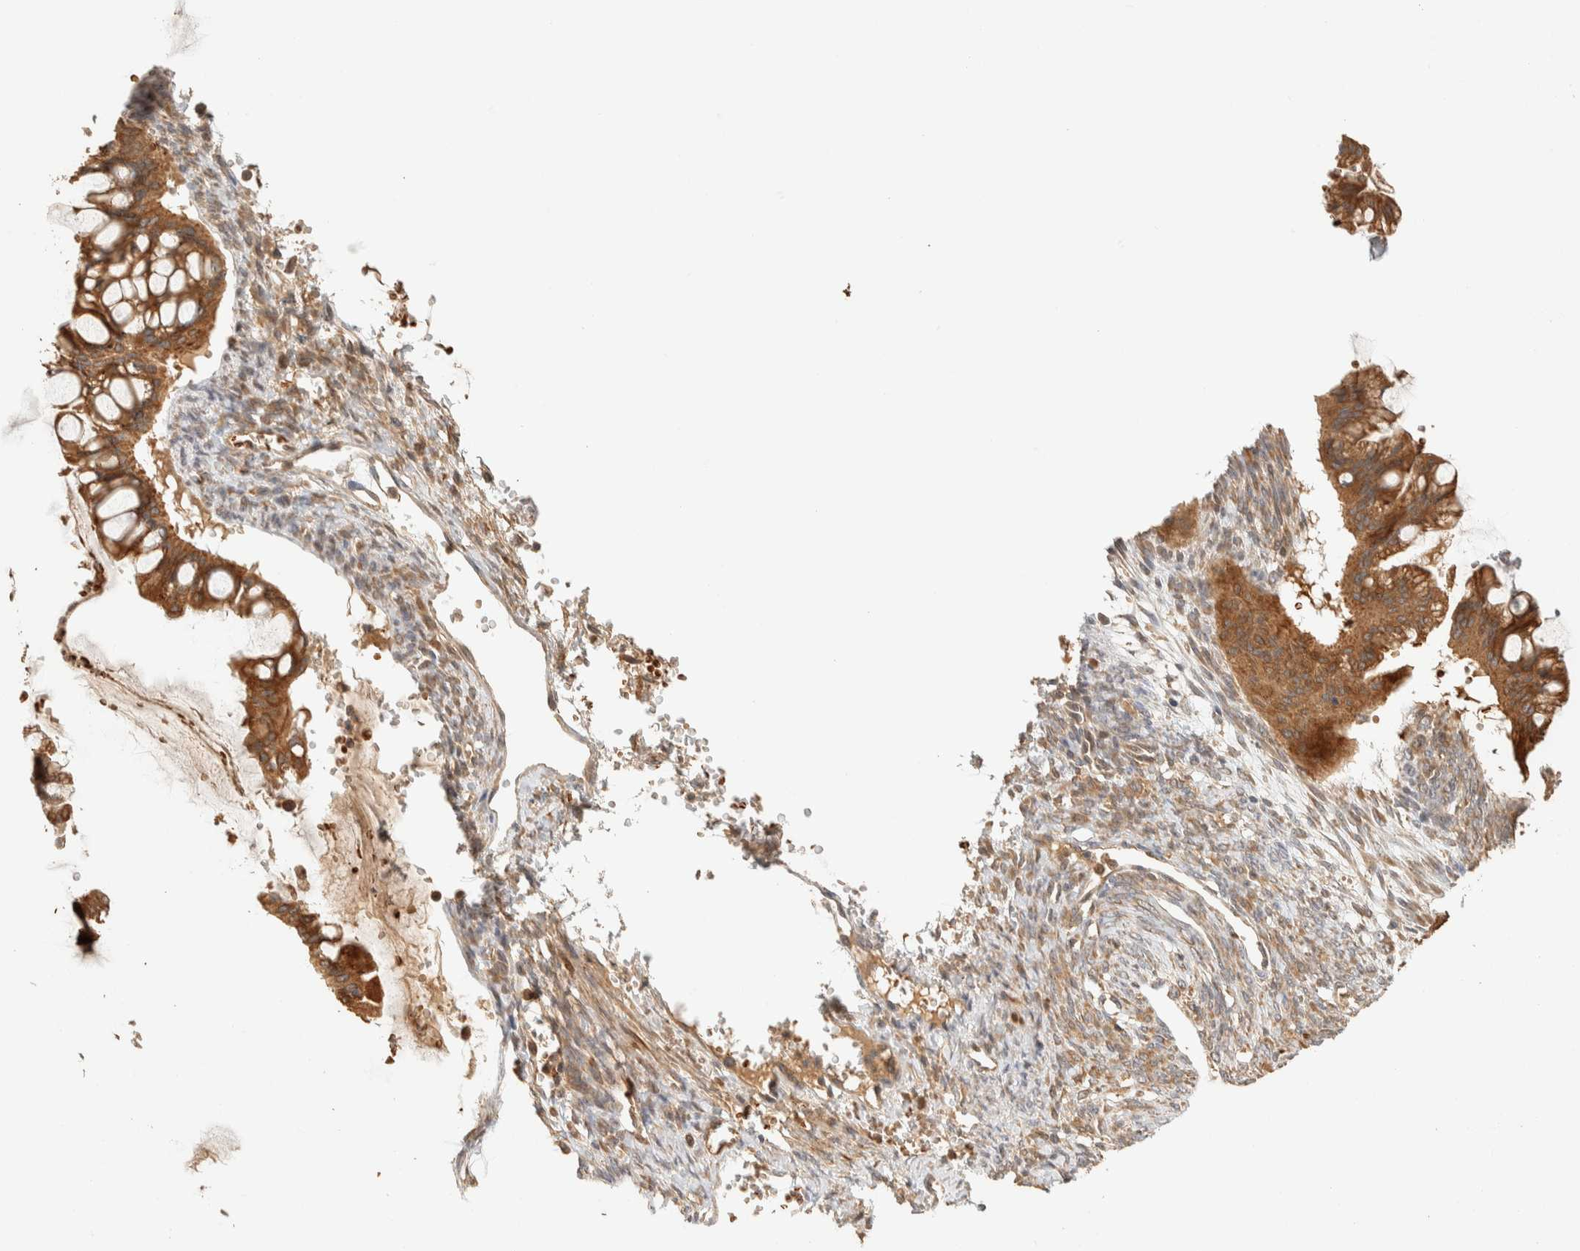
{"staining": {"intensity": "moderate", "quantity": ">75%", "location": "cytoplasmic/membranous"}, "tissue": "ovarian cancer", "cell_type": "Tumor cells", "image_type": "cancer", "snomed": [{"axis": "morphology", "description": "Cystadenocarcinoma, mucinous, NOS"}, {"axis": "topography", "description": "Ovary"}], "caption": "A brown stain highlights moderate cytoplasmic/membranous positivity of a protein in ovarian cancer tumor cells.", "gene": "TTI2", "patient": {"sex": "female", "age": 73}}